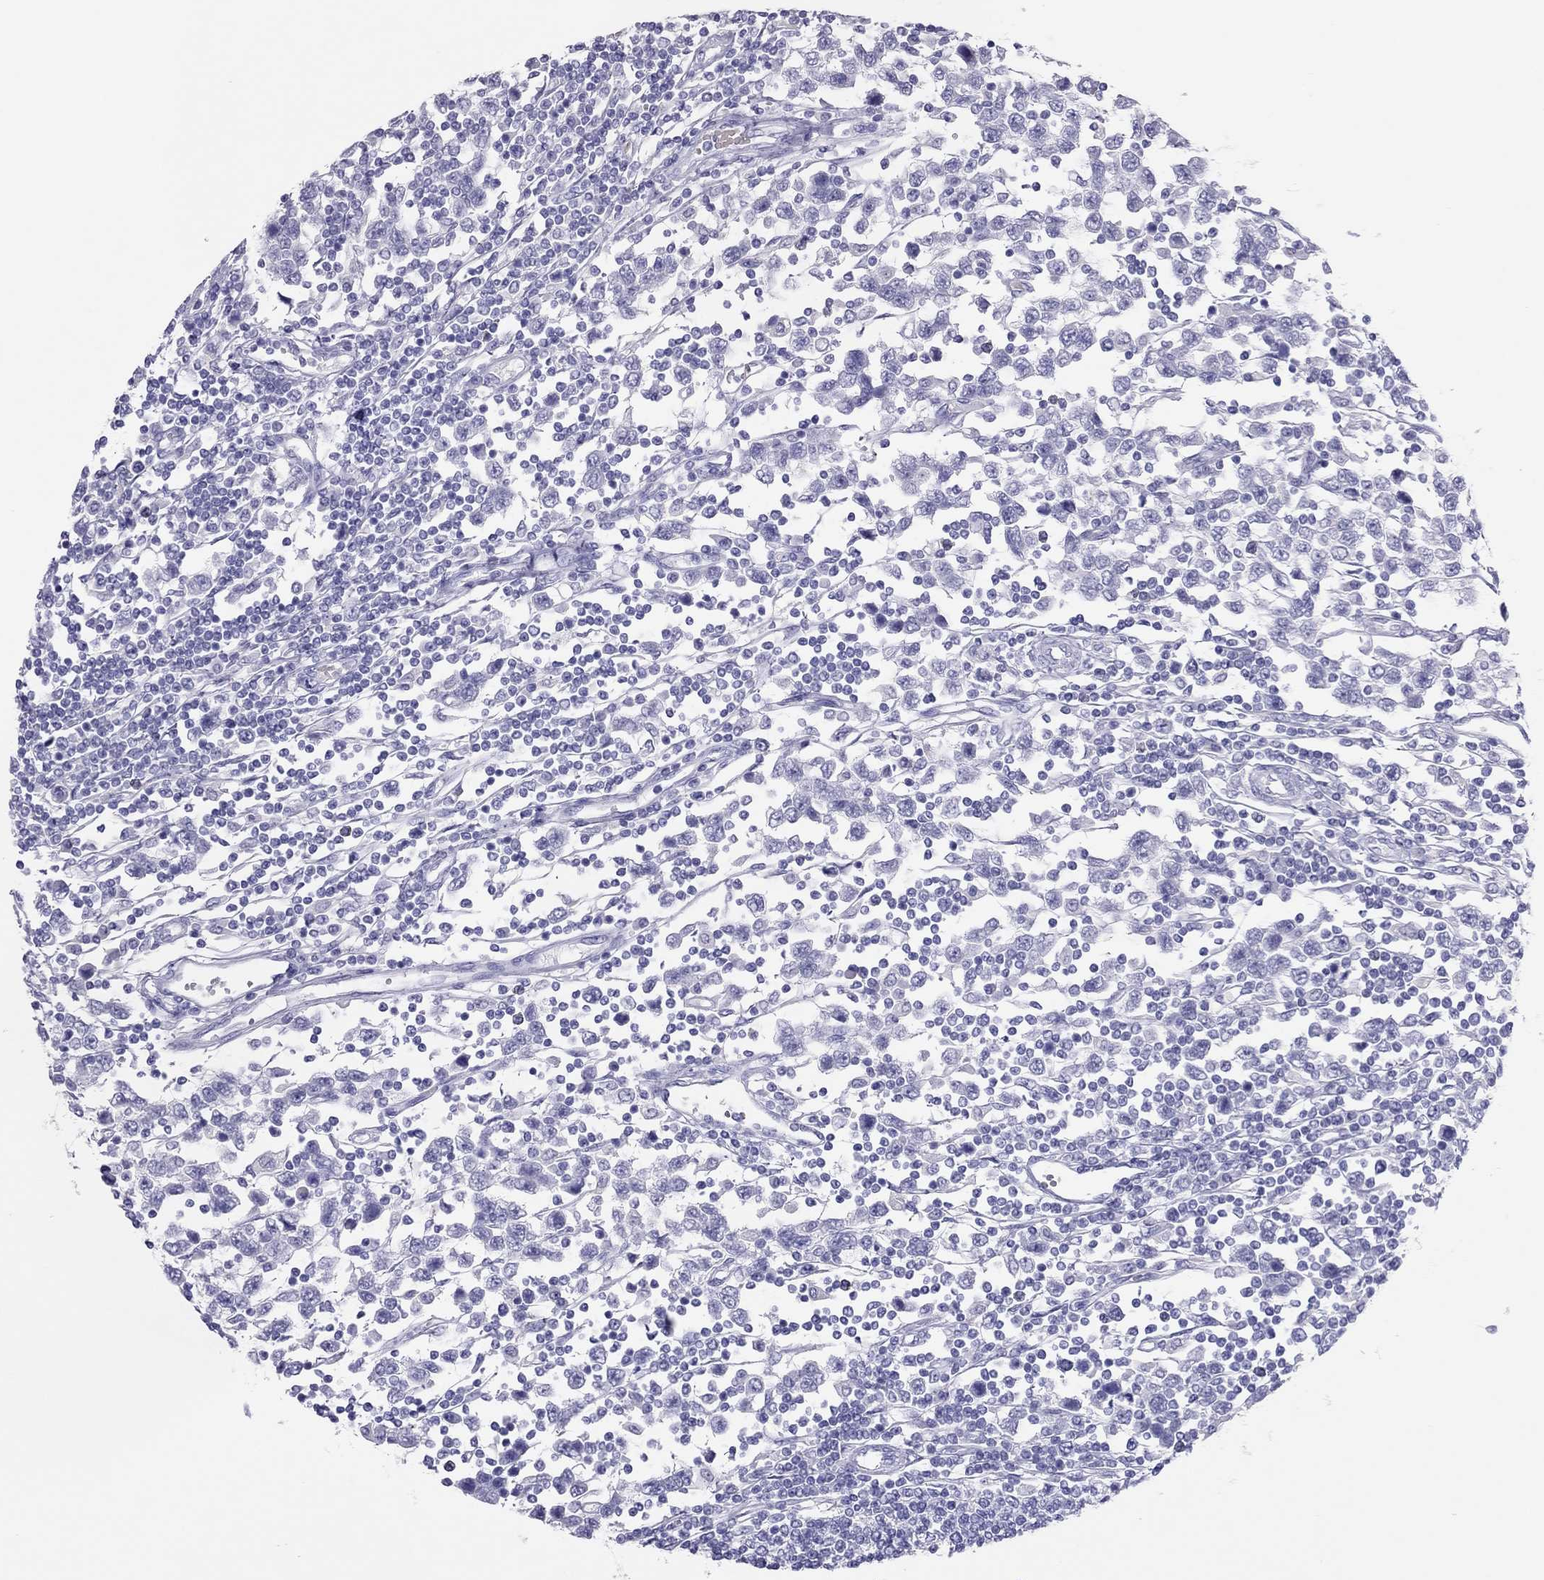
{"staining": {"intensity": "negative", "quantity": "none", "location": "none"}, "tissue": "testis cancer", "cell_type": "Tumor cells", "image_type": "cancer", "snomed": [{"axis": "morphology", "description": "Seminoma, NOS"}, {"axis": "topography", "description": "Testis"}], "caption": "Immunohistochemistry (IHC) image of neoplastic tissue: human testis cancer (seminoma) stained with DAB exhibits no significant protein staining in tumor cells.", "gene": "TSHB", "patient": {"sex": "male", "age": 34}}